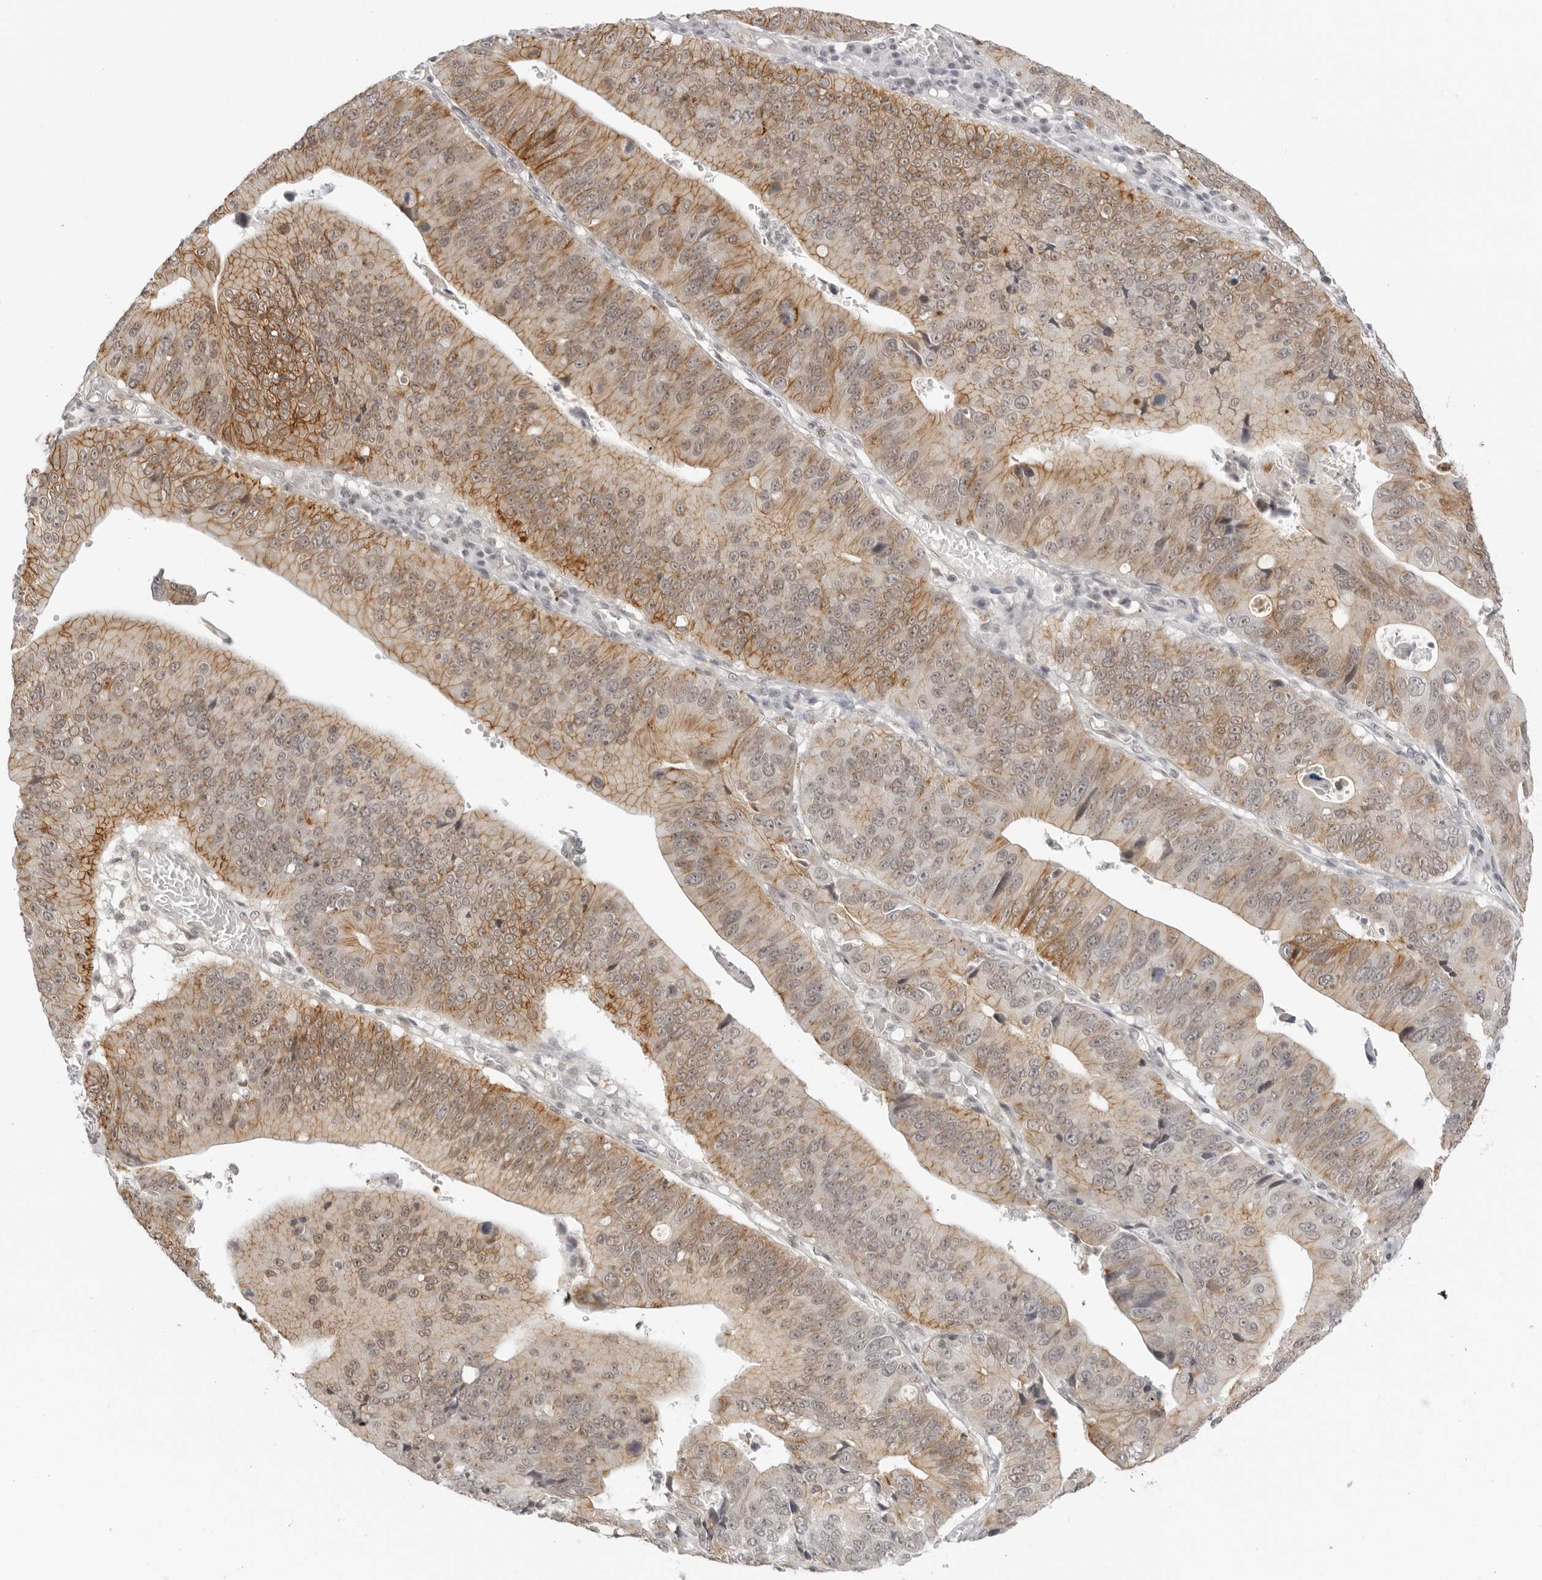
{"staining": {"intensity": "moderate", "quantity": ">75%", "location": "cytoplasmic/membranous"}, "tissue": "stomach cancer", "cell_type": "Tumor cells", "image_type": "cancer", "snomed": [{"axis": "morphology", "description": "Adenocarcinoma, NOS"}, {"axis": "topography", "description": "Stomach"}], "caption": "Immunohistochemistry (IHC) staining of stomach cancer, which reveals medium levels of moderate cytoplasmic/membranous expression in approximately >75% of tumor cells indicating moderate cytoplasmic/membranous protein staining. The staining was performed using DAB (3,3'-diaminobenzidine) (brown) for protein detection and nuclei were counterstained in hematoxylin (blue).", "gene": "TRAPPC3", "patient": {"sex": "male", "age": 59}}